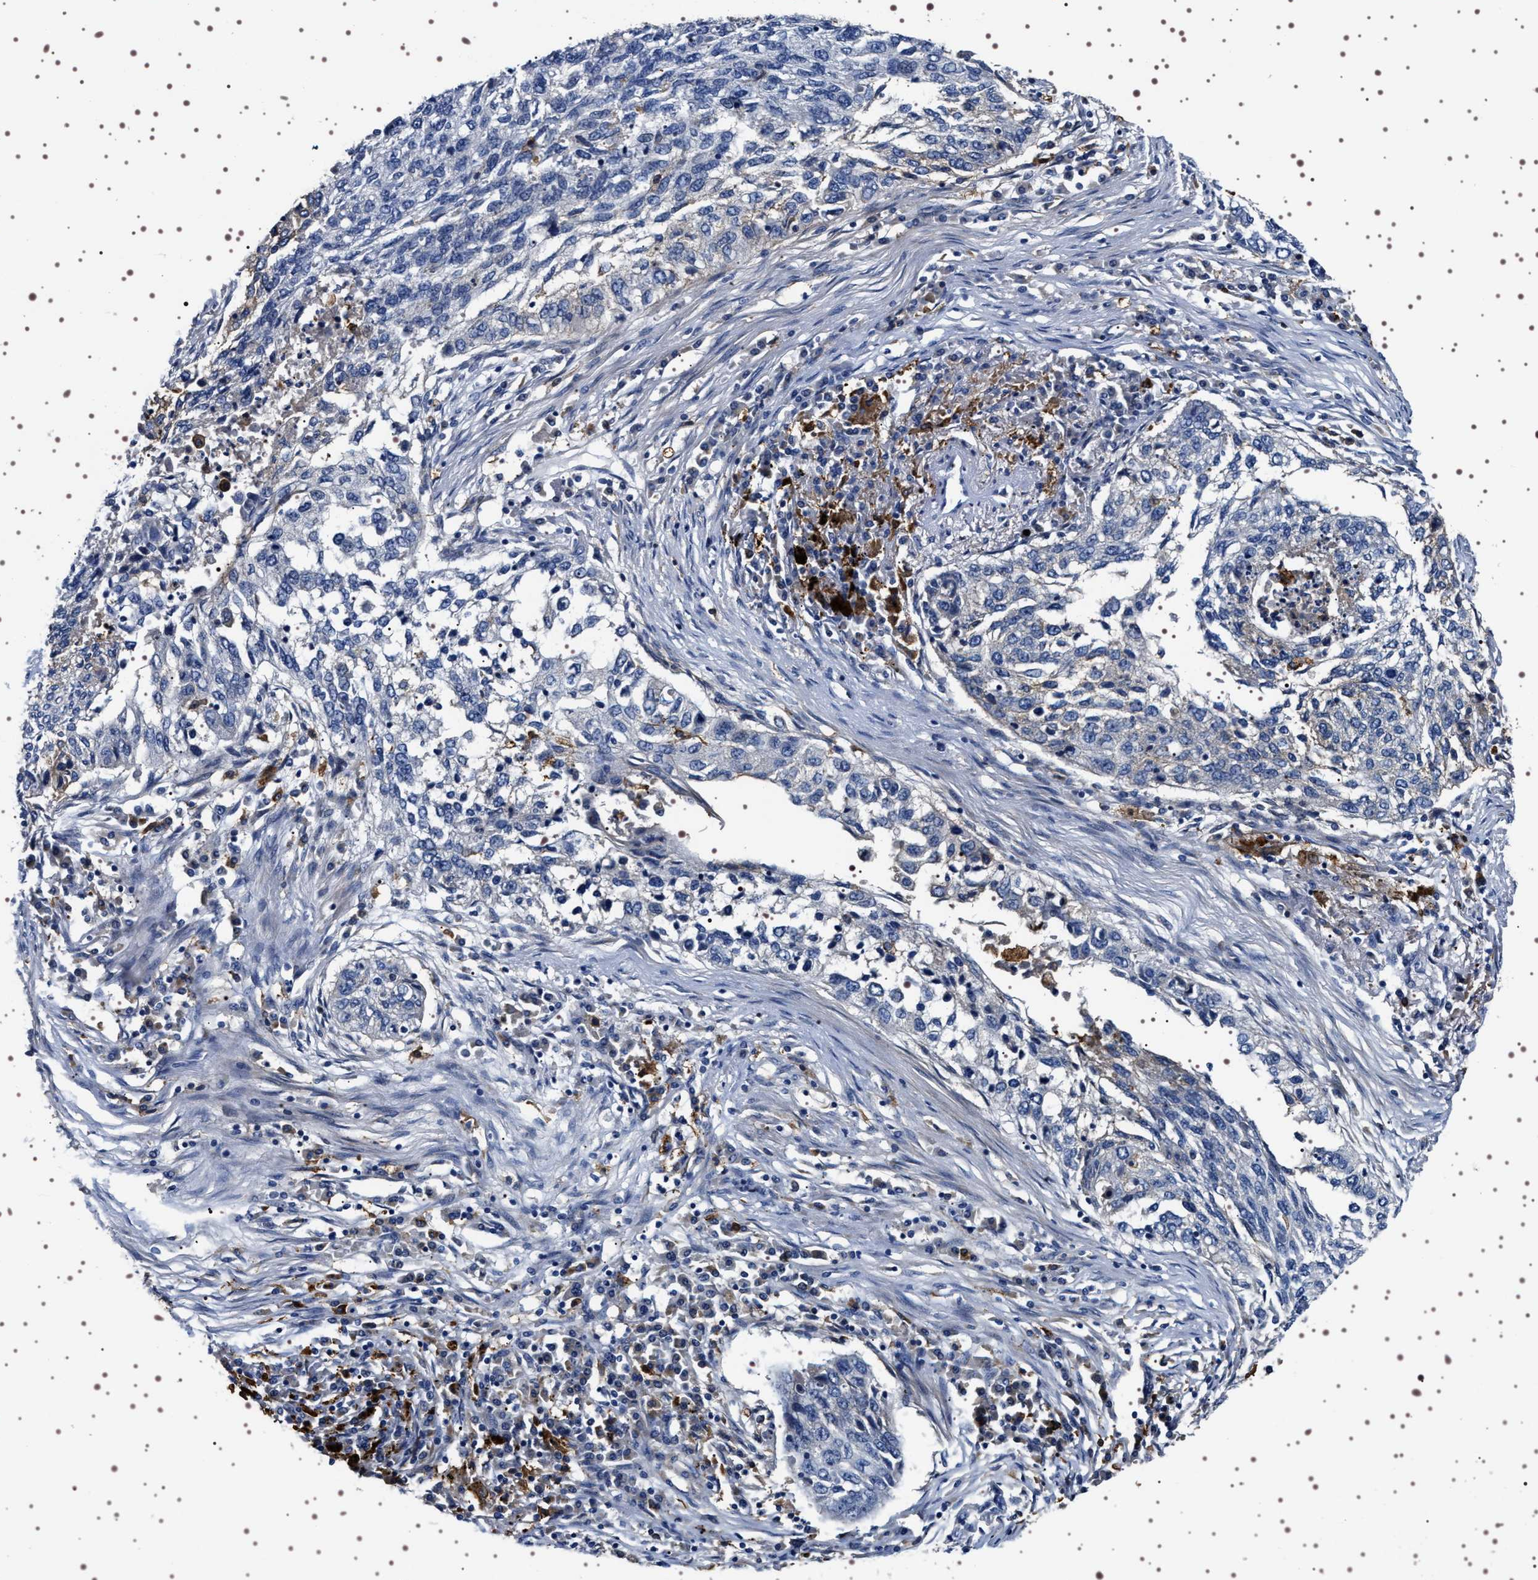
{"staining": {"intensity": "negative", "quantity": "none", "location": "none"}, "tissue": "lung cancer", "cell_type": "Tumor cells", "image_type": "cancer", "snomed": [{"axis": "morphology", "description": "Squamous cell carcinoma, NOS"}, {"axis": "topography", "description": "Lung"}], "caption": "Immunohistochemistry (IHC) micrograph of human lung squamous cell carcinoma stained for a protein (brown), which shows no expression in tumor cells.", "gene": "ALPL", "patient": {"sex": "female", "age": 63}}